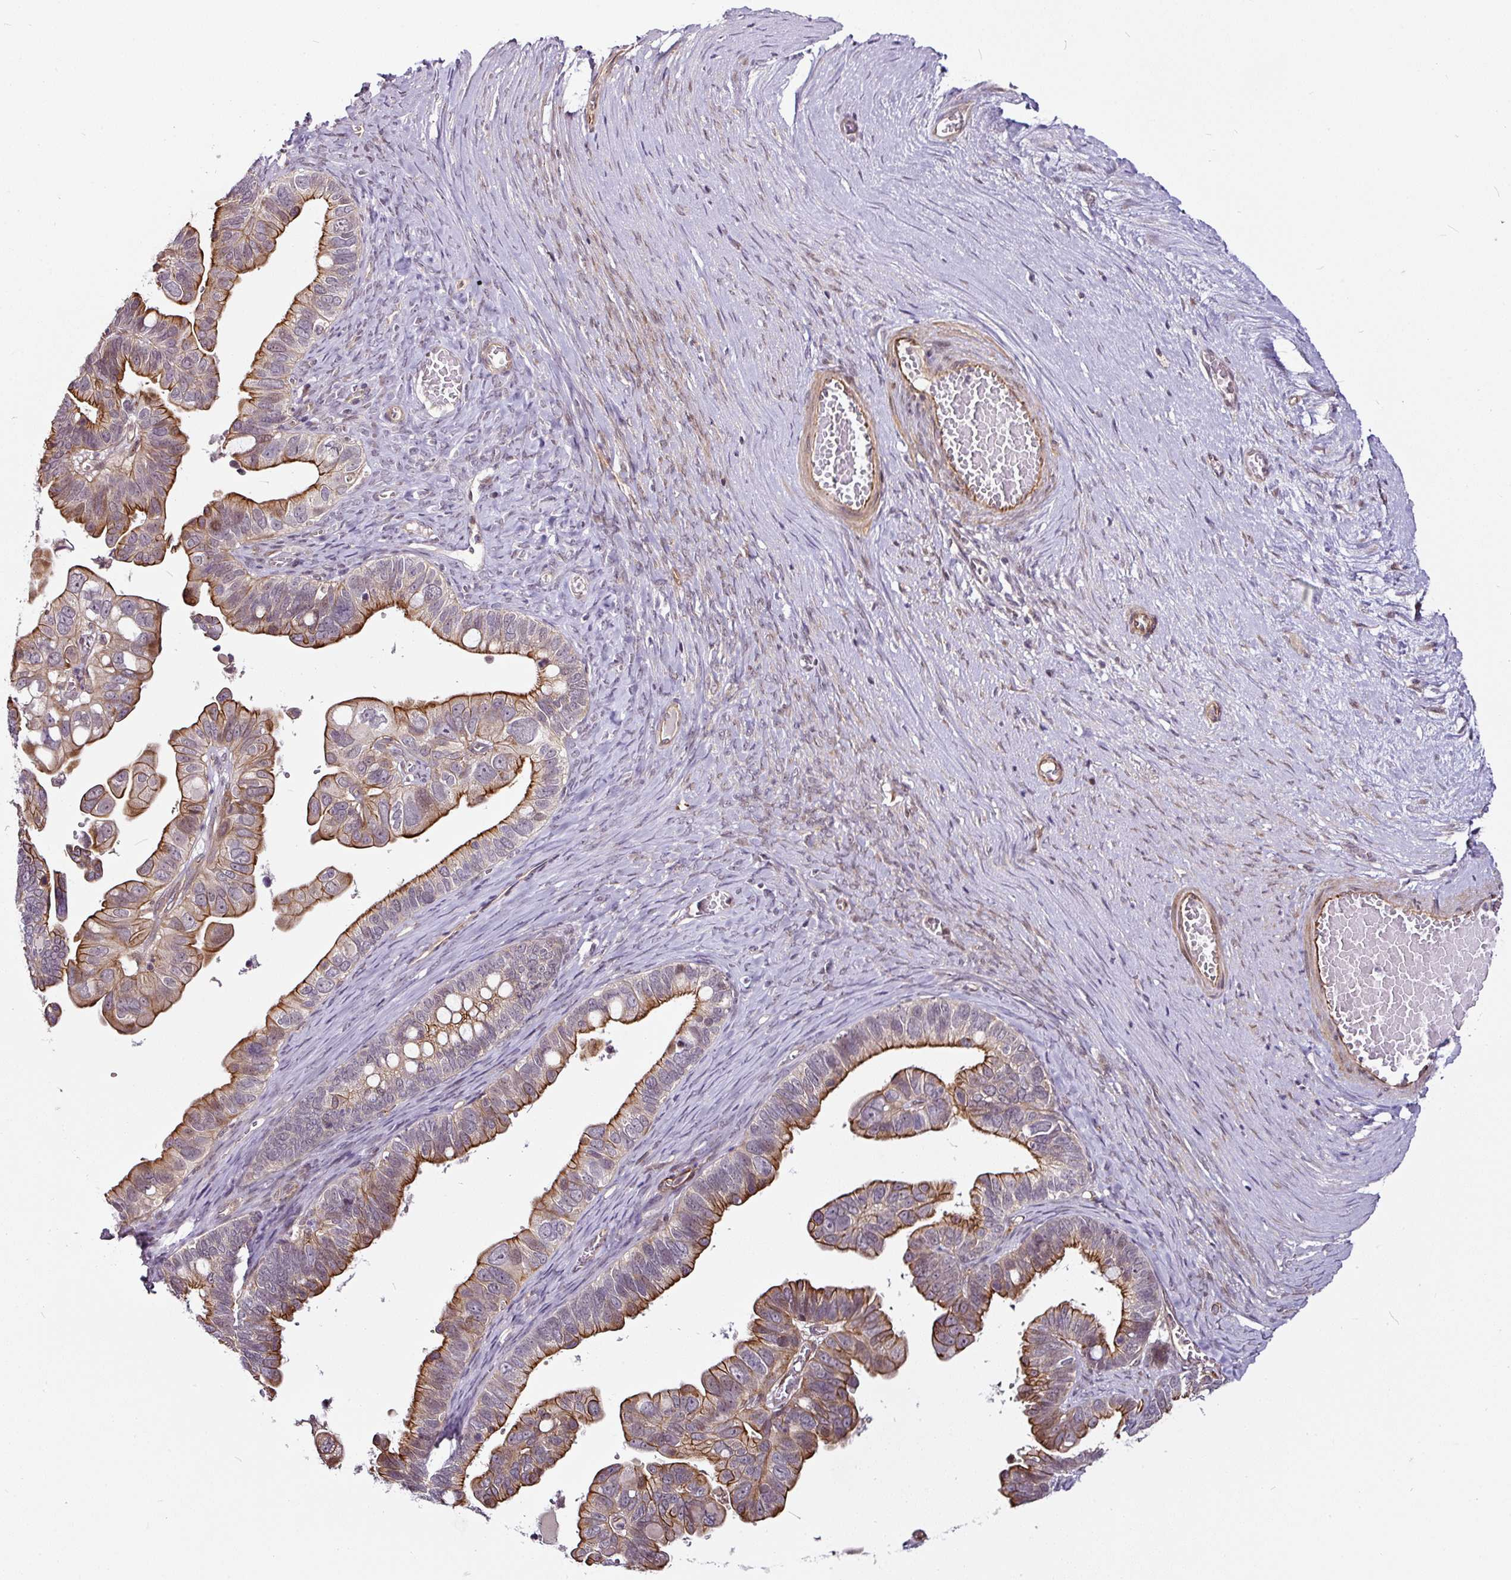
{"staining": {"intensity": "strong", "quantity": ">75%", "location": "cytoplasmic/membranous"}, "tissue": "ovarian cancer", "cell_type": "Tumor cells", "image_type": "cancer", "snomed": [{"axis": "morphology", "description": "Cystadenocarcinoma, serous, NOS"}, {"axis": "topography", "description": "Ovary"}], "caption": "Immunohistochemistry (IHC) of human serous cystadenocarcinoma (ovarian) displays high levels of strong cytoplasmic/membranous staining in about >75% of tumor cells.", "gene": "DCAF13", "patient": {"sex": "female", "age": 56}}